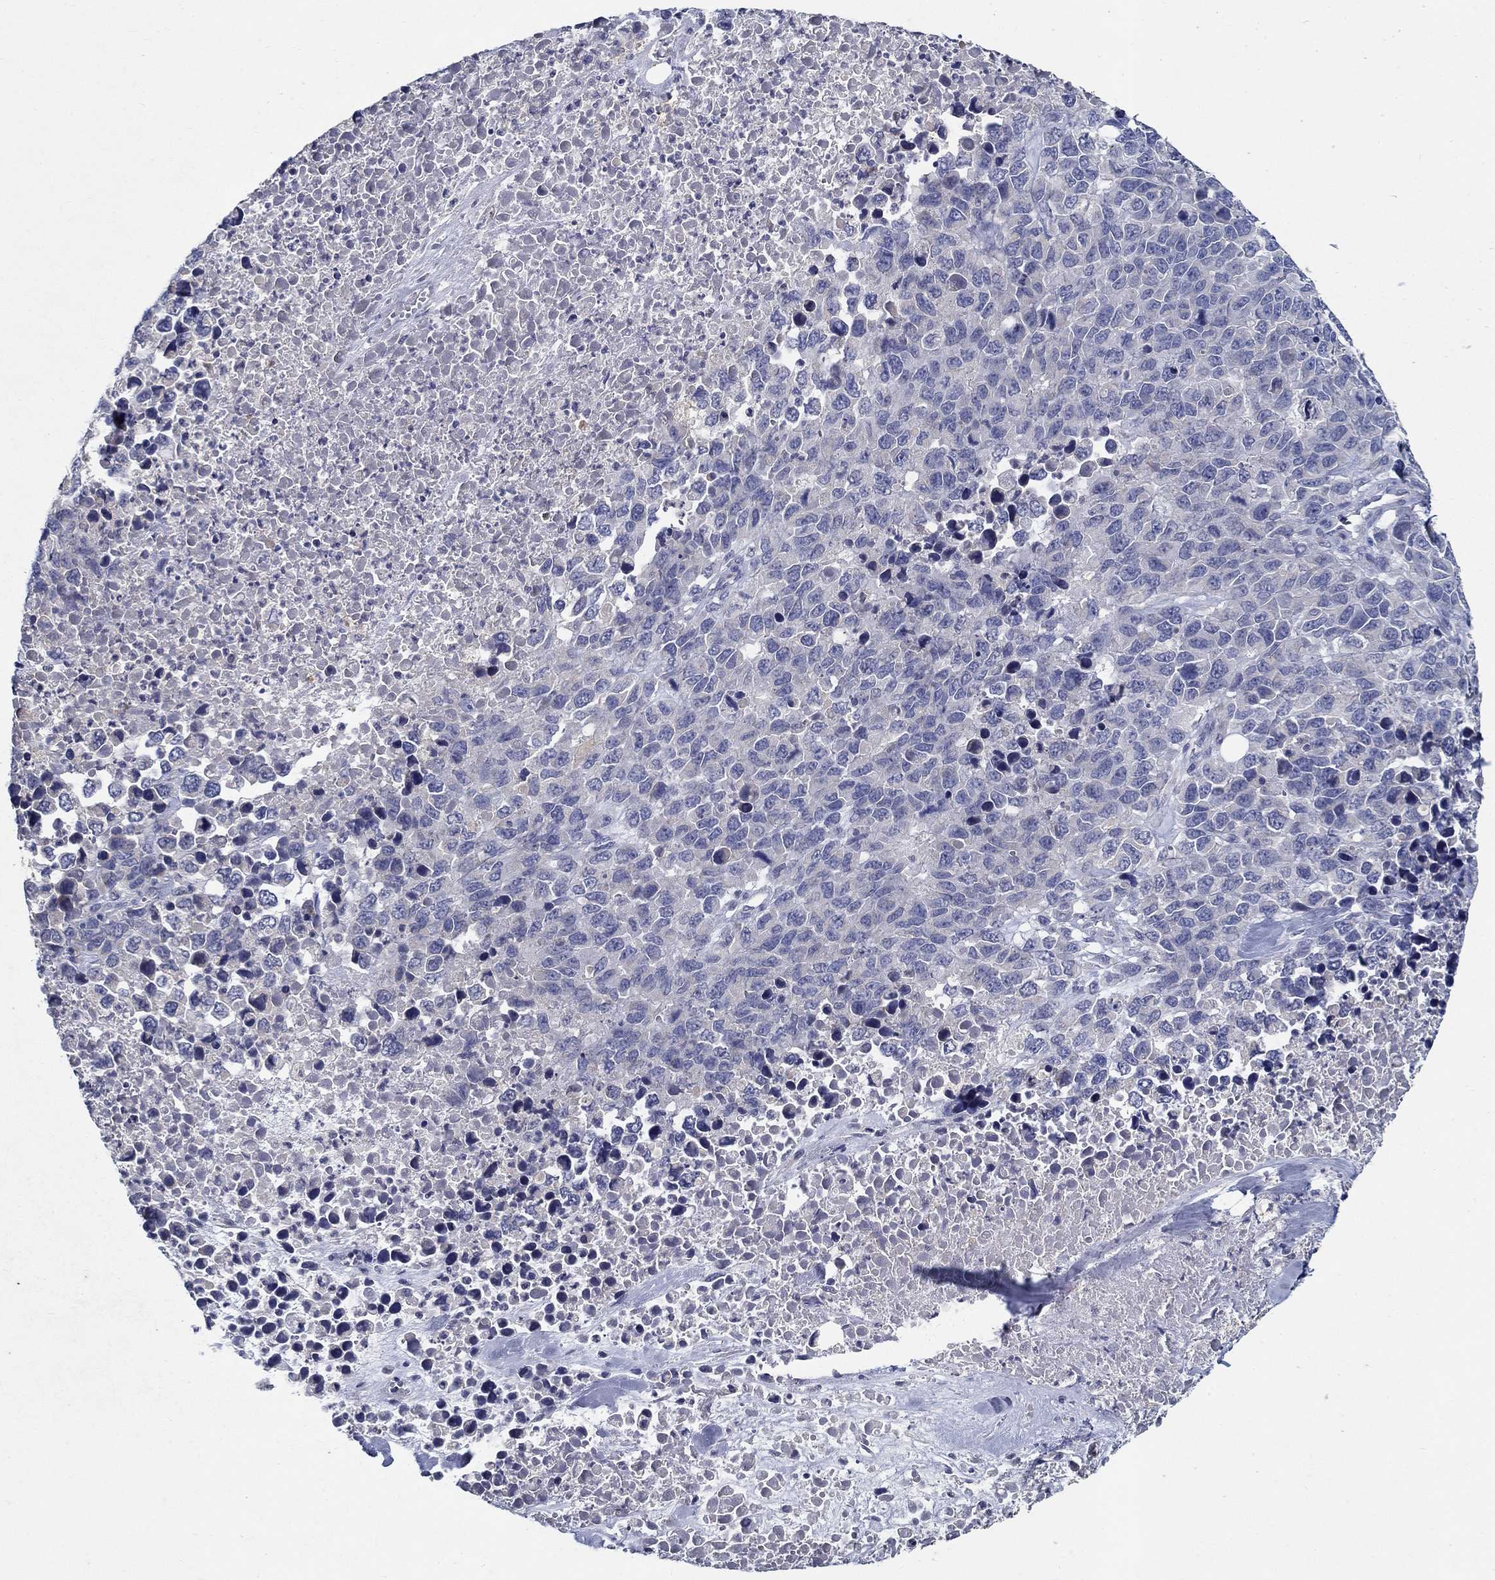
{"staining": {"intensity": "negative", "quantity": "none", "location": "none"}, "tissue": "melanoma", "cell_type": "Tumor cells", "image_type": "cancer", "snomed": [{"axis": "morphology", "description": "Malignant melanoma, Metastatic site"}, {"axis": "topography", "description": "Skin"}], "caption": "Tumor cells are negative for brown protein staining in melanoma.", "gene": "PROZ", "patient": {"sex": "male", "age": 84}}